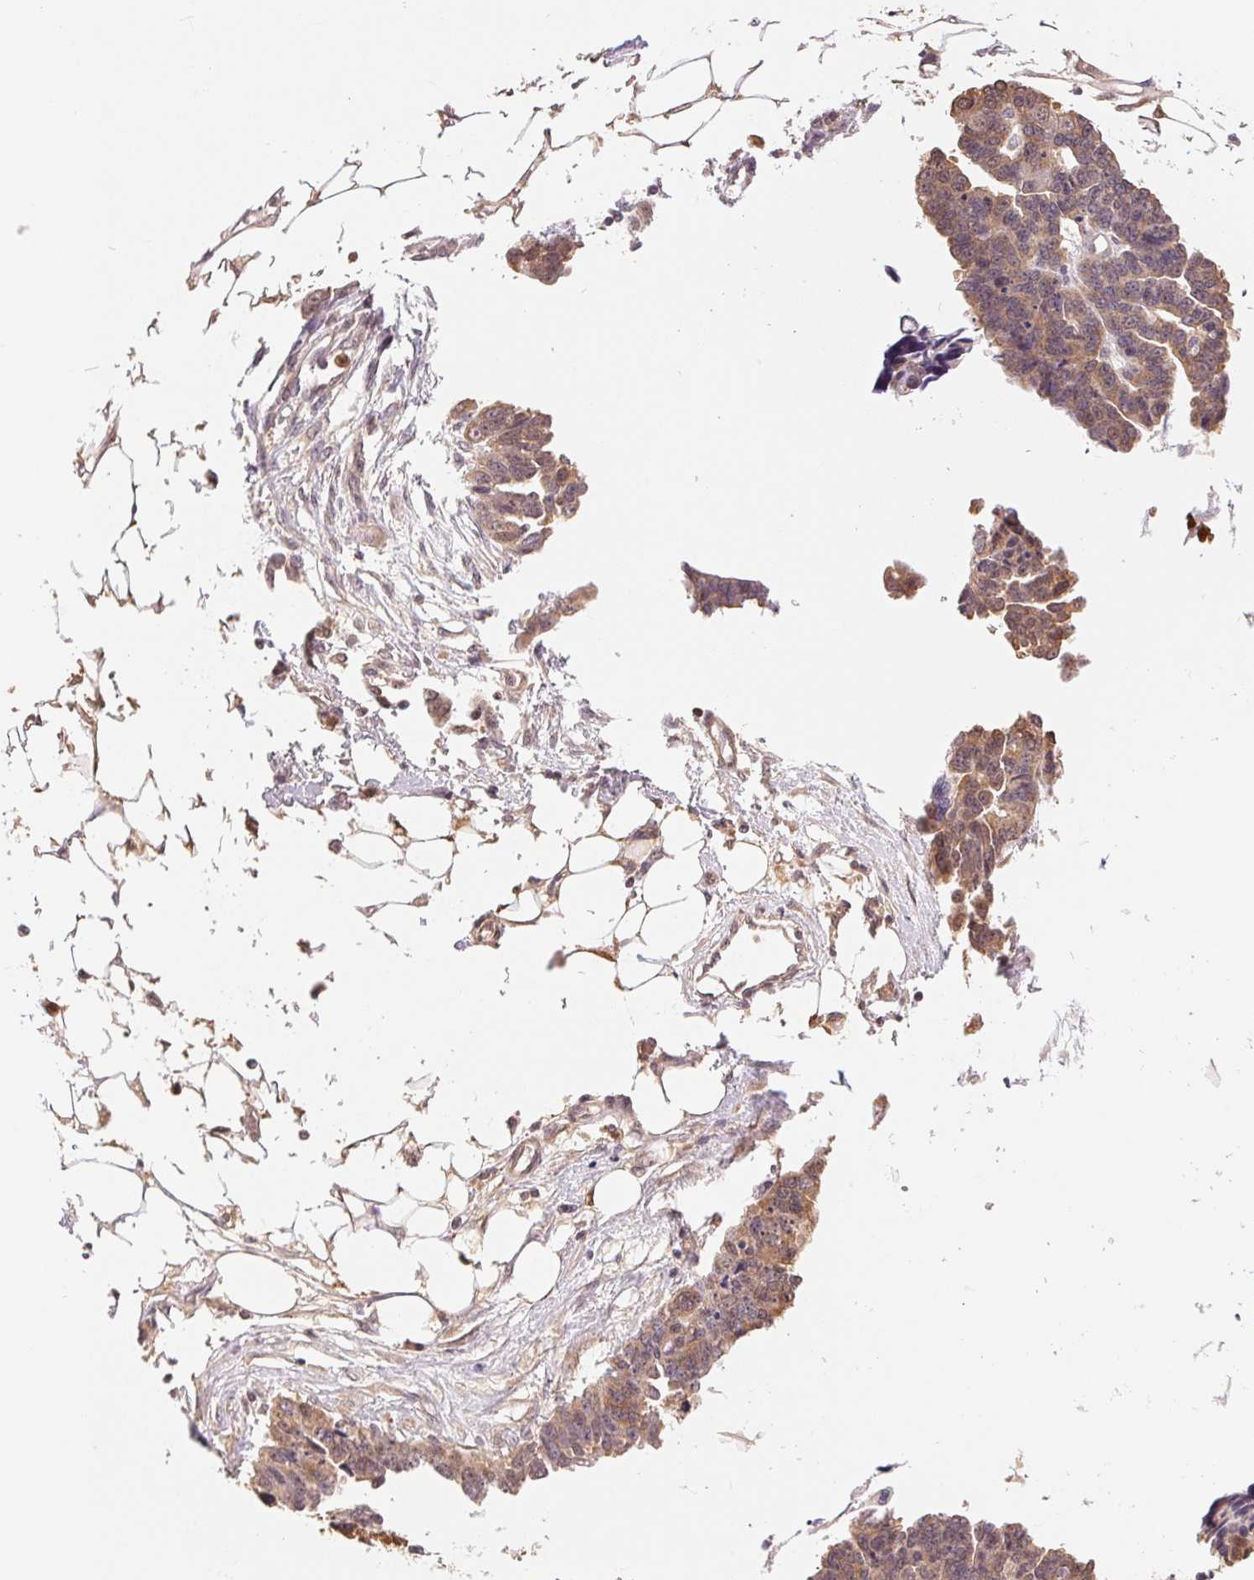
{"staining": {"intensity": "weak", "quantity": ">75%", "location": "cytoplasmic/membranous"}, "tissue": "ovarian cancer", "cell_type": "Tumor cells", "image_type": "cancer", "snomed": [{"axis": "morphology", "description": "Cystadenocarcinoma, serous, NOS"}, {"axis": "topography", "description": "Ovary"}], "caption": "This is a photomicrograph of immunohistochemistry staining of ovarian cancer (serous cystadenocarcinoma), which shows weak positivity in the cytoplasmic/membranous of tumor cells.", "gene": "CDC123", "patient": {"sex": "female", "age": 76}}